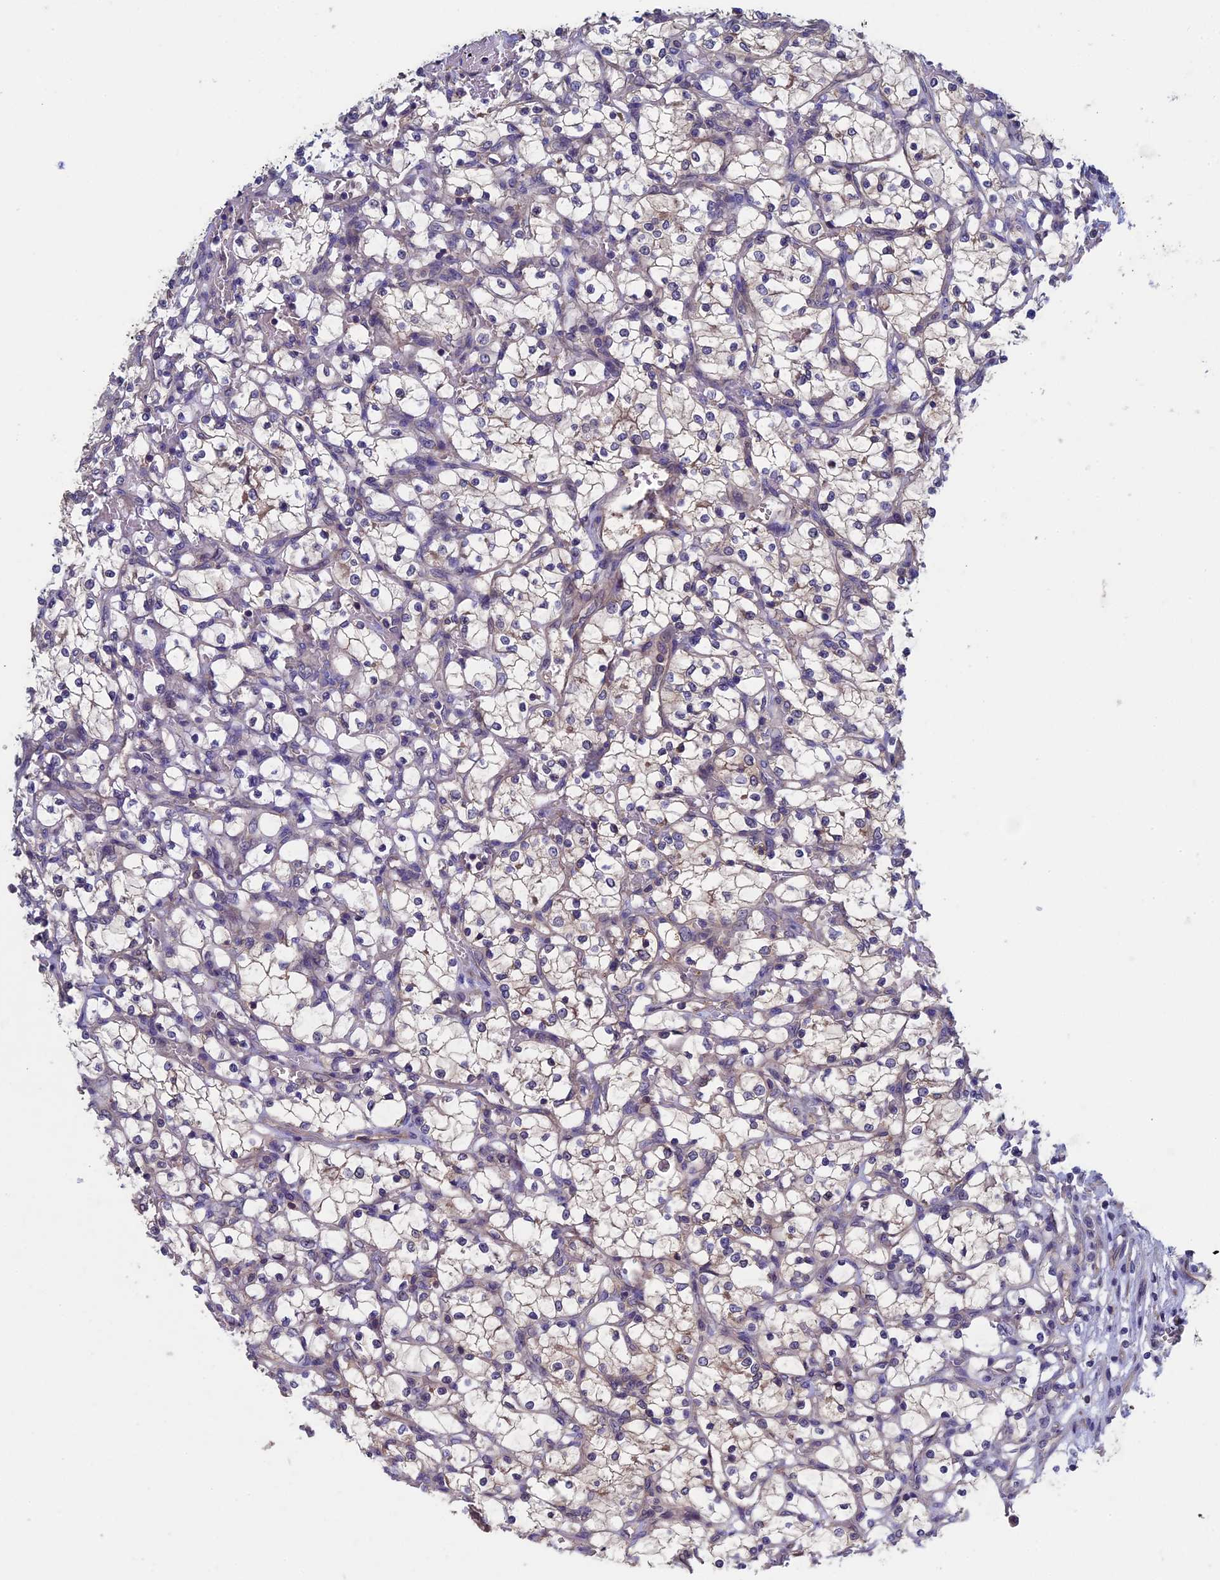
{"staining": {"intensity": "negative", "quantity": "none", "location": "none"}, "tissue": "renal cancer", "cell_type": "Tumor cells", "image_type": "cancer", "snomed": [{"axis": "morphology", "description": "Adenocarcinoma, NOS"}, {"axis": "topography", "description": "Kidney"}], "caption": "Tumor cells show no significant staining in renal adenocarcinoma.", "gene": "LCMT1", "patient": {"sex": "female", "age": 69}}